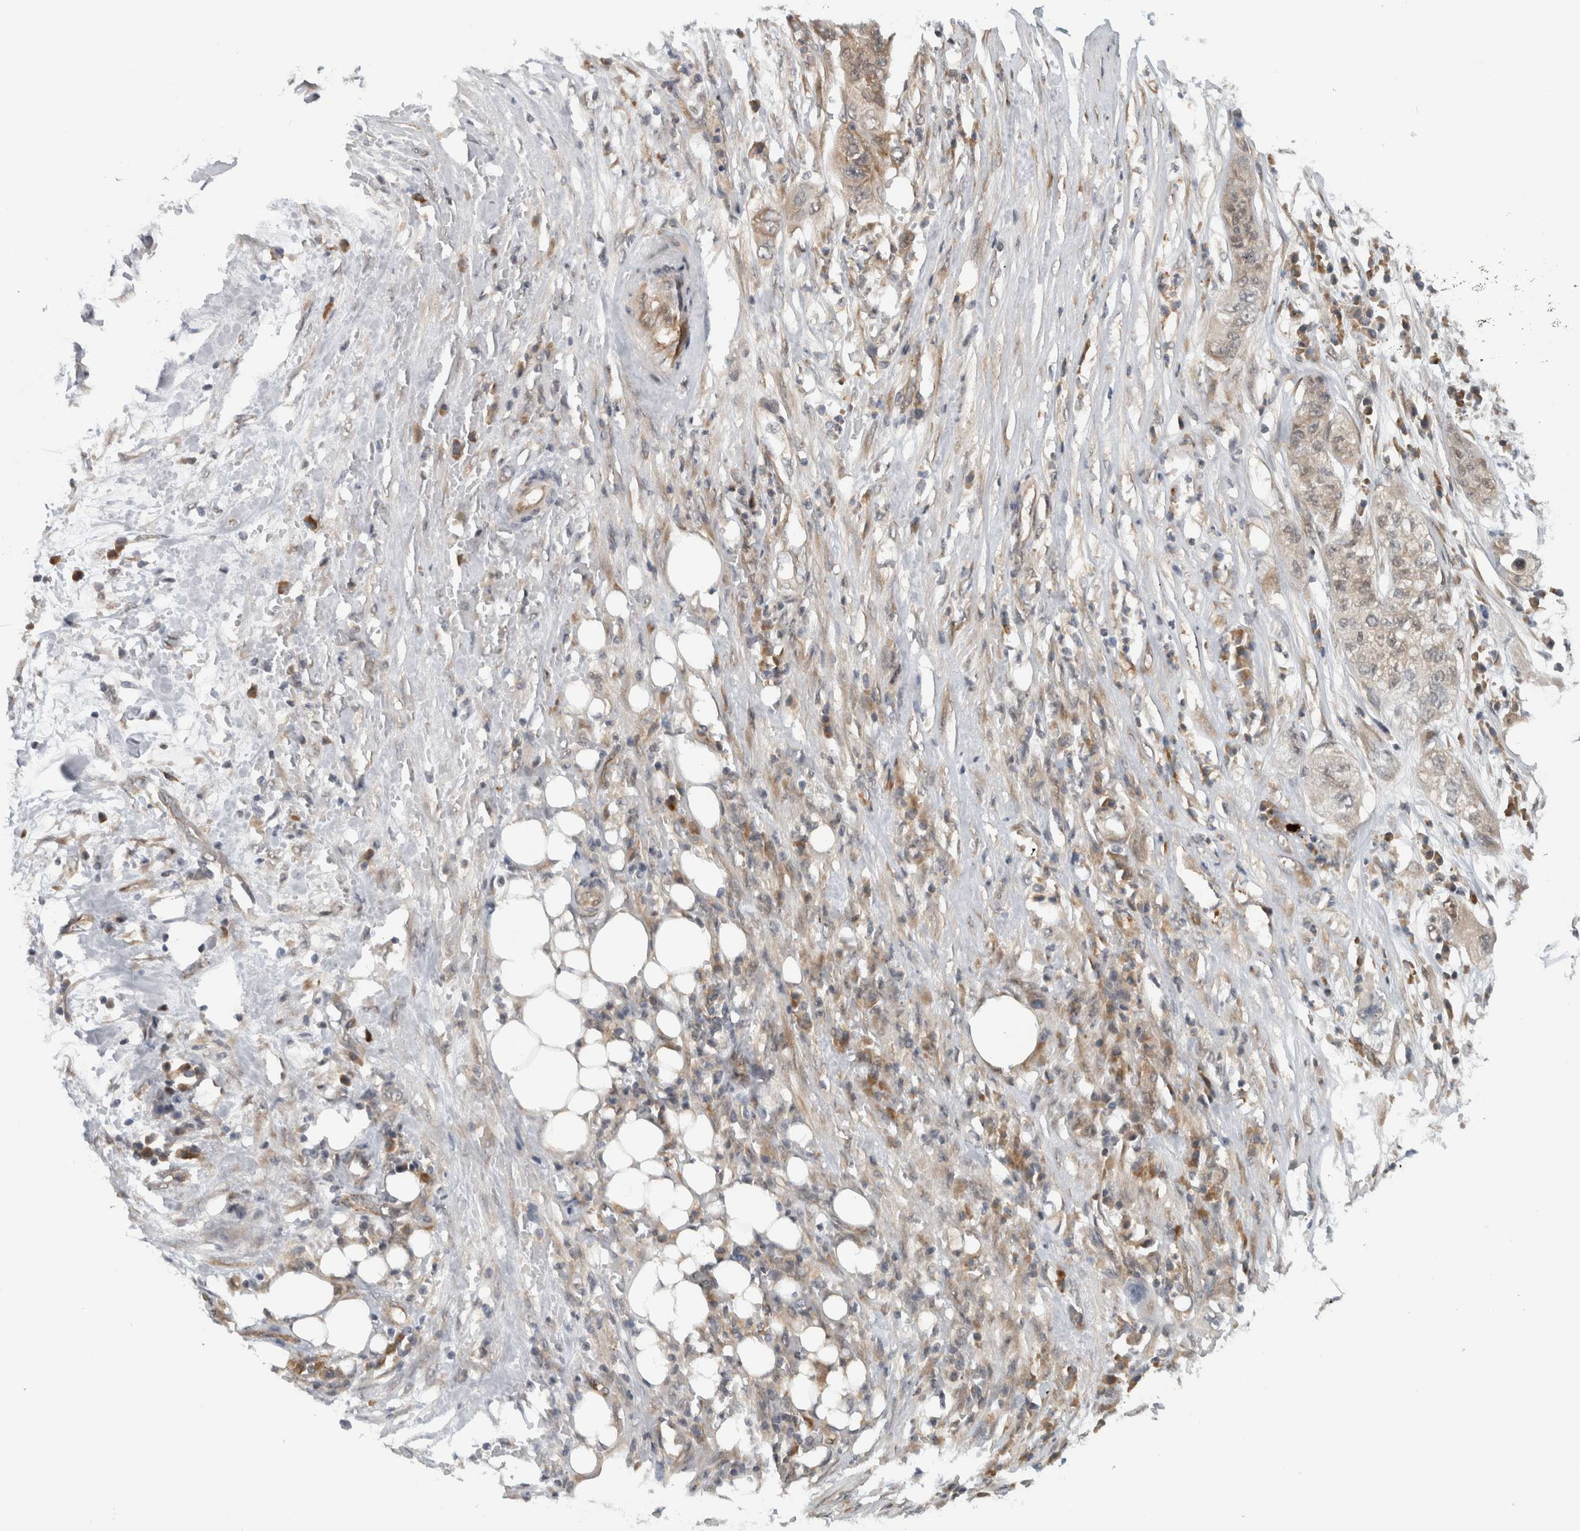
{"staining": {"intensity": "weak", "quantity": "<25%", "location": "cytoplasmic/membranous"}, "tissue": "pancreatic cancer", "cell_type": "Tumor cells", "image_type": "cancer", "snomed": [{"axis": "morphology", "description": "Adenocarcinoma, NOS"}, {"axis": "topography", "description": "Pancreas"}], "caption": "The micrograph reveals no staining of tumor cells in pancreatic cancer (adenocarcinoma).", "gene": "CCDC43", "patient": {"sex": "female", "age": 78}}